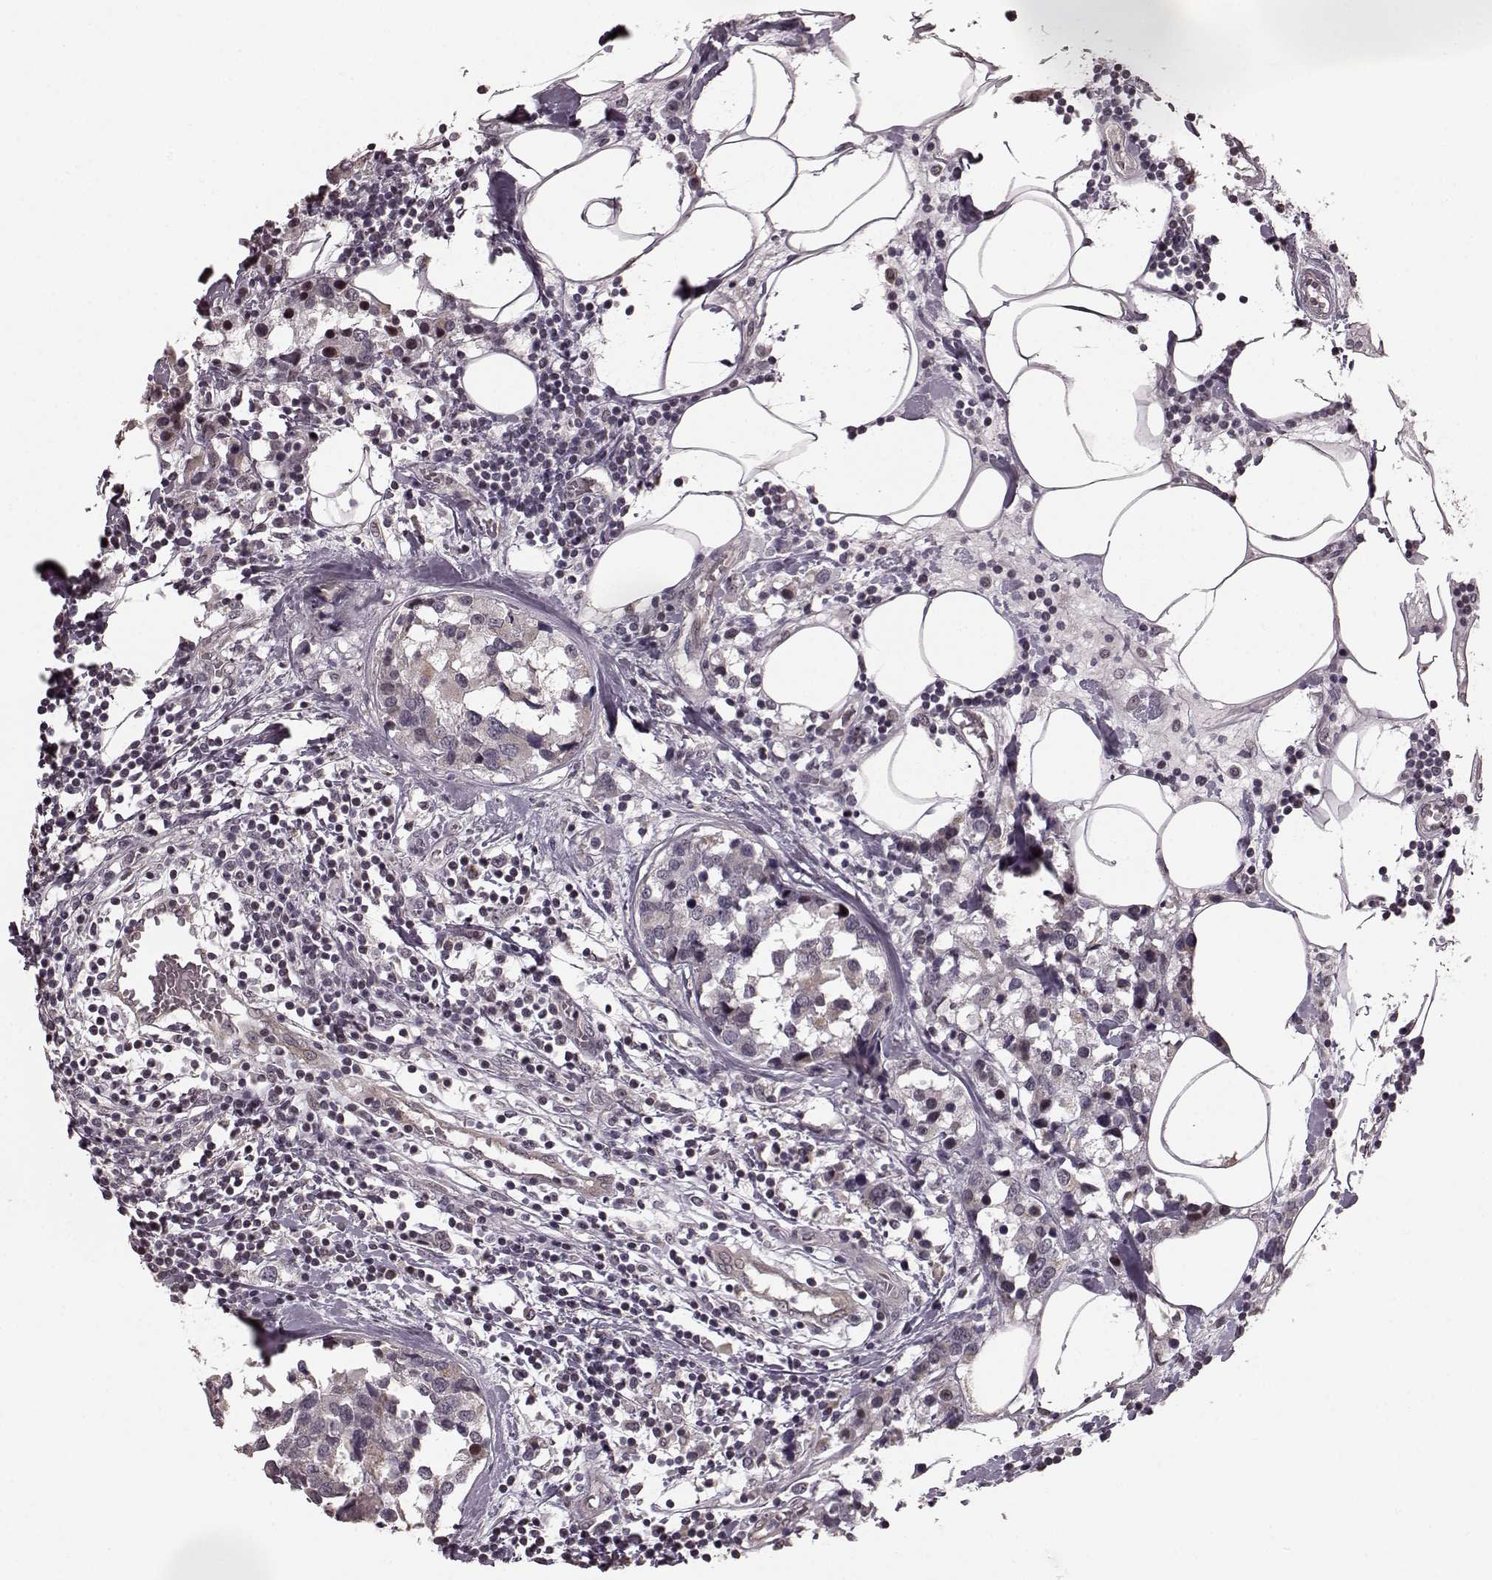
{"staining": {"intensity": "negative", "quantity": "none", "location": "none"}, "tissue": "breast cancer", "cell_type": "Tumor cells", "image_type": "cancer", "snomed": [{"axis": "morphology", "description": "Lobular carcinoma"}, {"axis": "topography", "description": "Breast"}], "caption": "This is a photomicrograph of IHC staining of lobular carcinoma (breast), which shows no expression in tumor cells.", "gene": "PLCB4", "patient": {"sex": "female", "age": 59}}